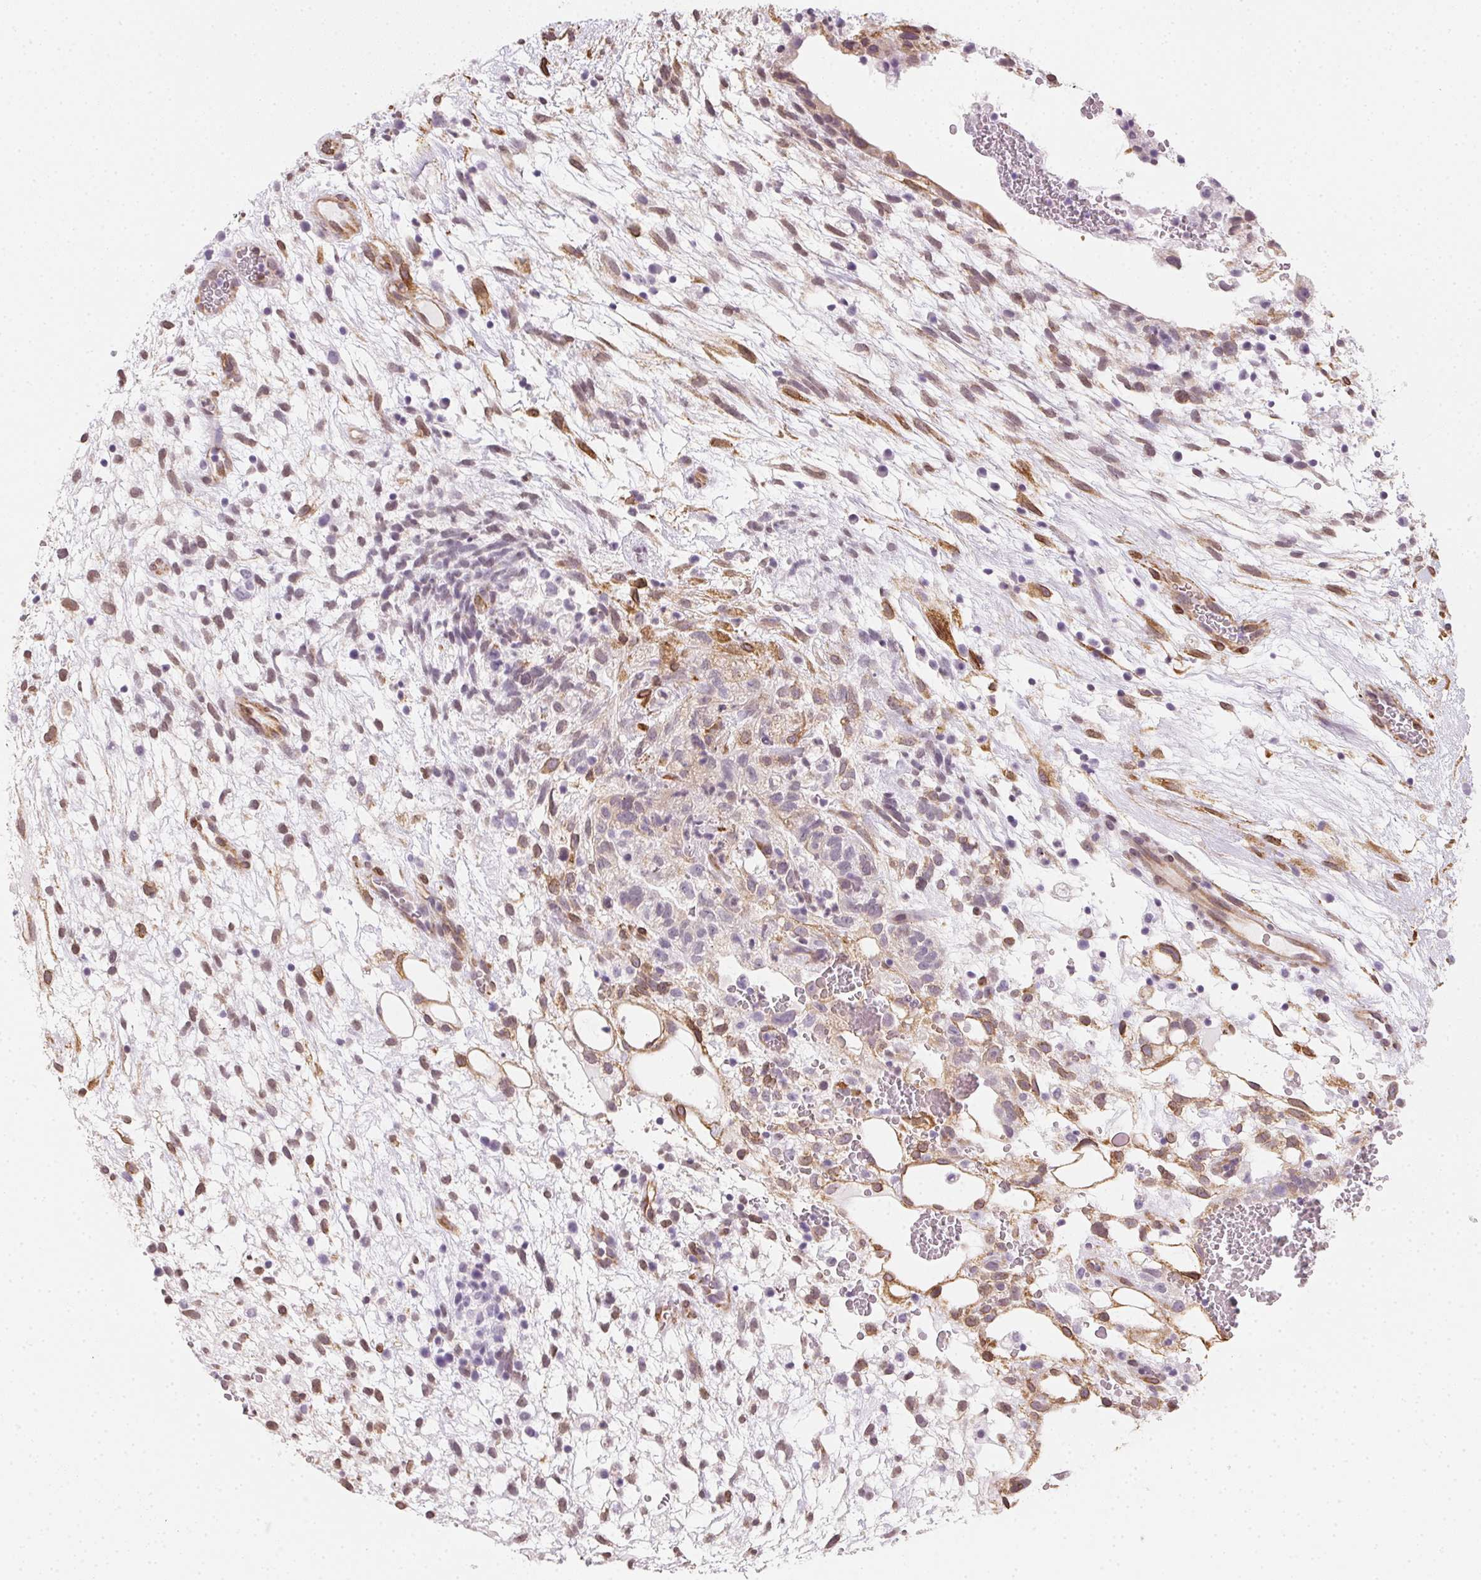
{"staining": {"intensity": "negative", "quantity": "none", "location": "none"}, "tissue": "testis cancer", "cell_type": "Tumor cells", "image_type": "cancer", "snomed": [{"axis": "morphology", "description": "Normal tissue, NOS"}, {"axis": "morphology", "description": "Carcinoma, Embryonal, NOS"}, {"axis": "topography", "description": "Testis"}], "caption": "Image shows no protein expression in tumor cells of embryonal carcinoma (testis) tissue.", "gene": "RSBN1", "patient": {"sex": "male", "age": 32}}